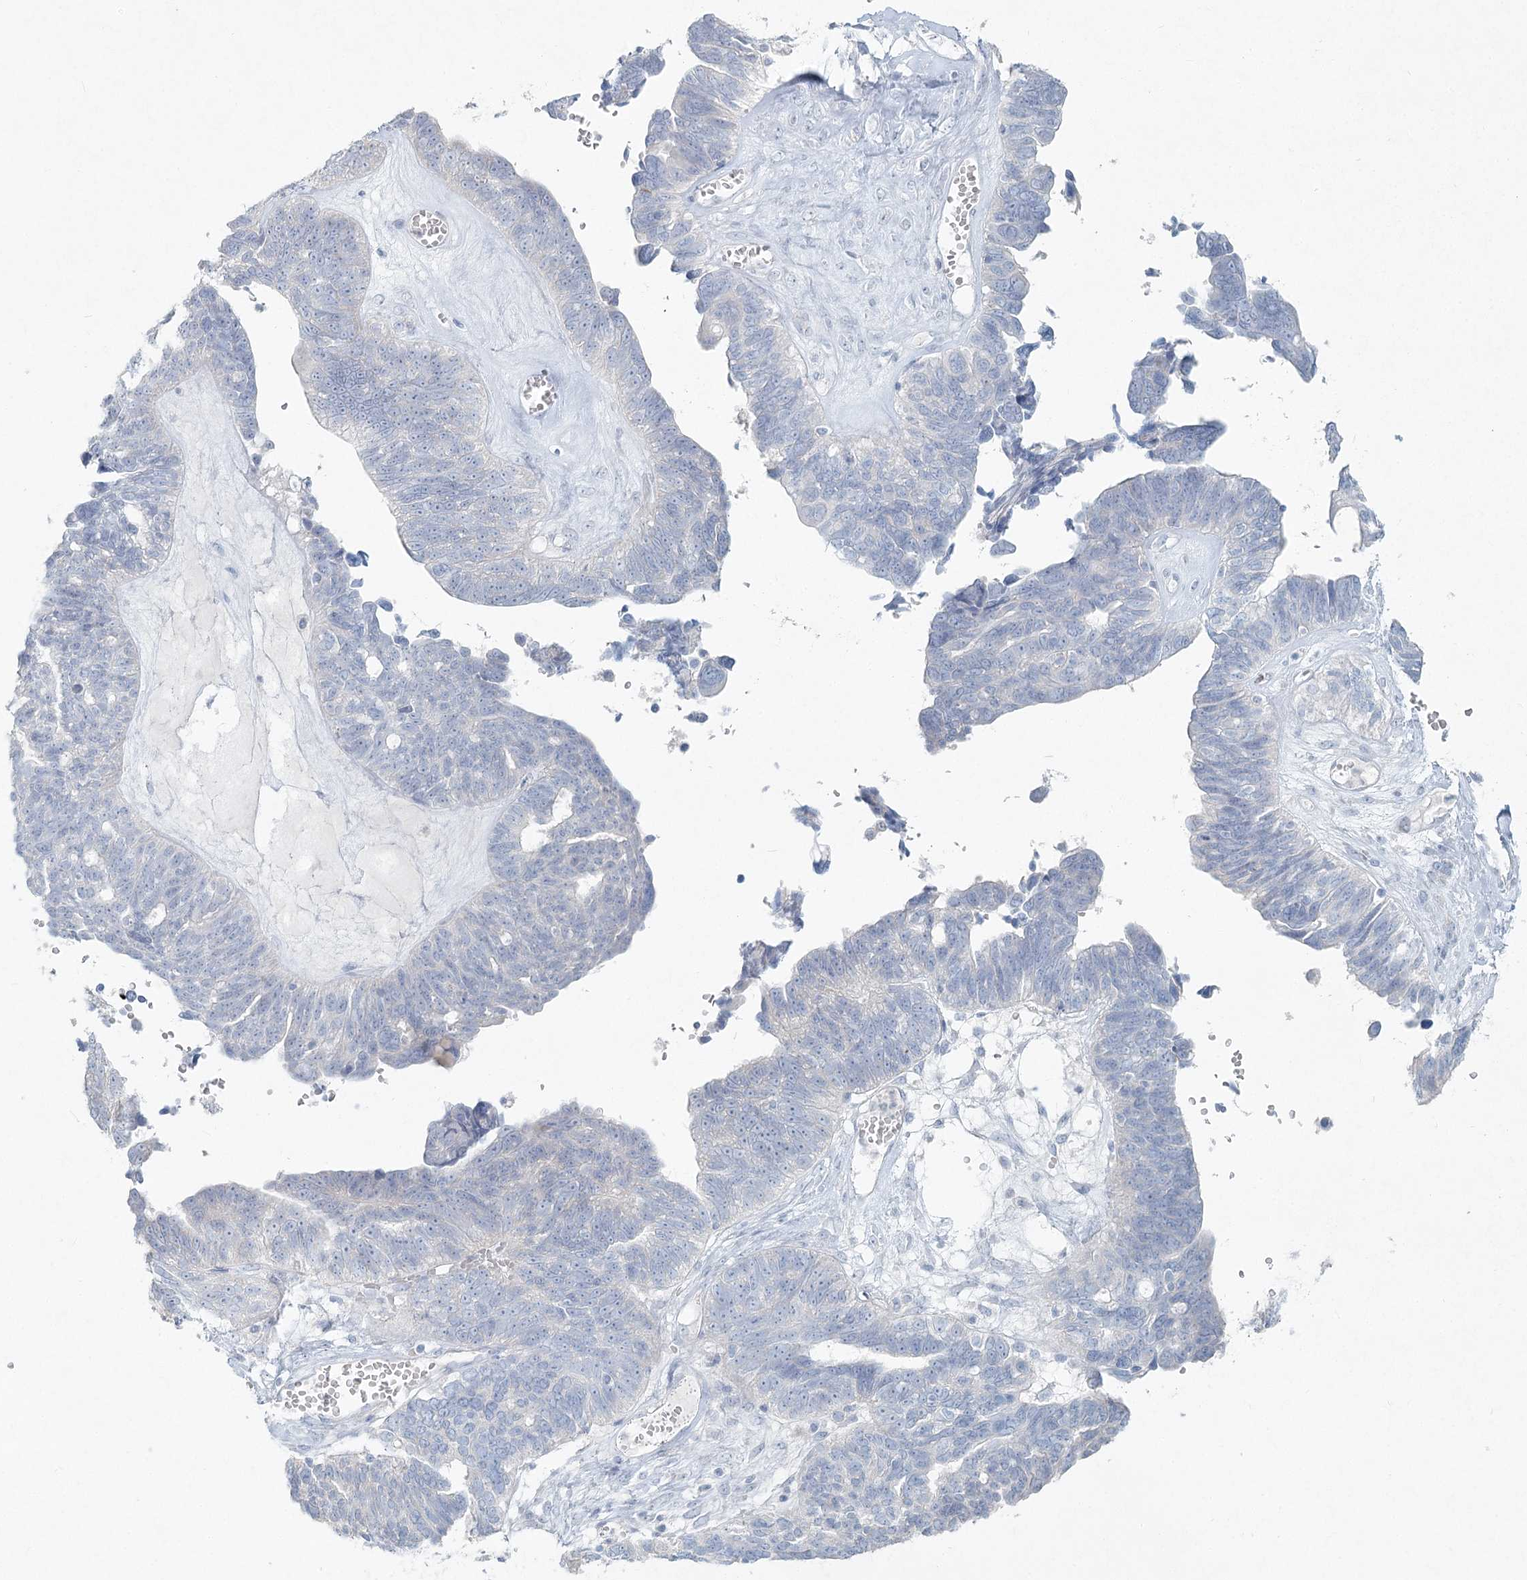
{"staining": {"intensity": "negative", "quantity": "none", "location": "none"}, "tissue": "ovarian cancer", "cell_type": "Tumor cells", "image_type": "cancer", "snomed": [{"axis": "morphology", "description": "Cystadenocarcinoma, serous, NOS"}, {"axis": "topography", "description": "Ovary"}], "caption": "Immunohistochemistry of ovarian serous cystadenocarcinoma demonstrates no expression in tumor cells. (DAB (3,3'-diaminobenzidine) immunohistochemistry with hematoxylin counter stain).", "gene": "LRP2BP", "patient": {"sex": "female", "age": 79}}